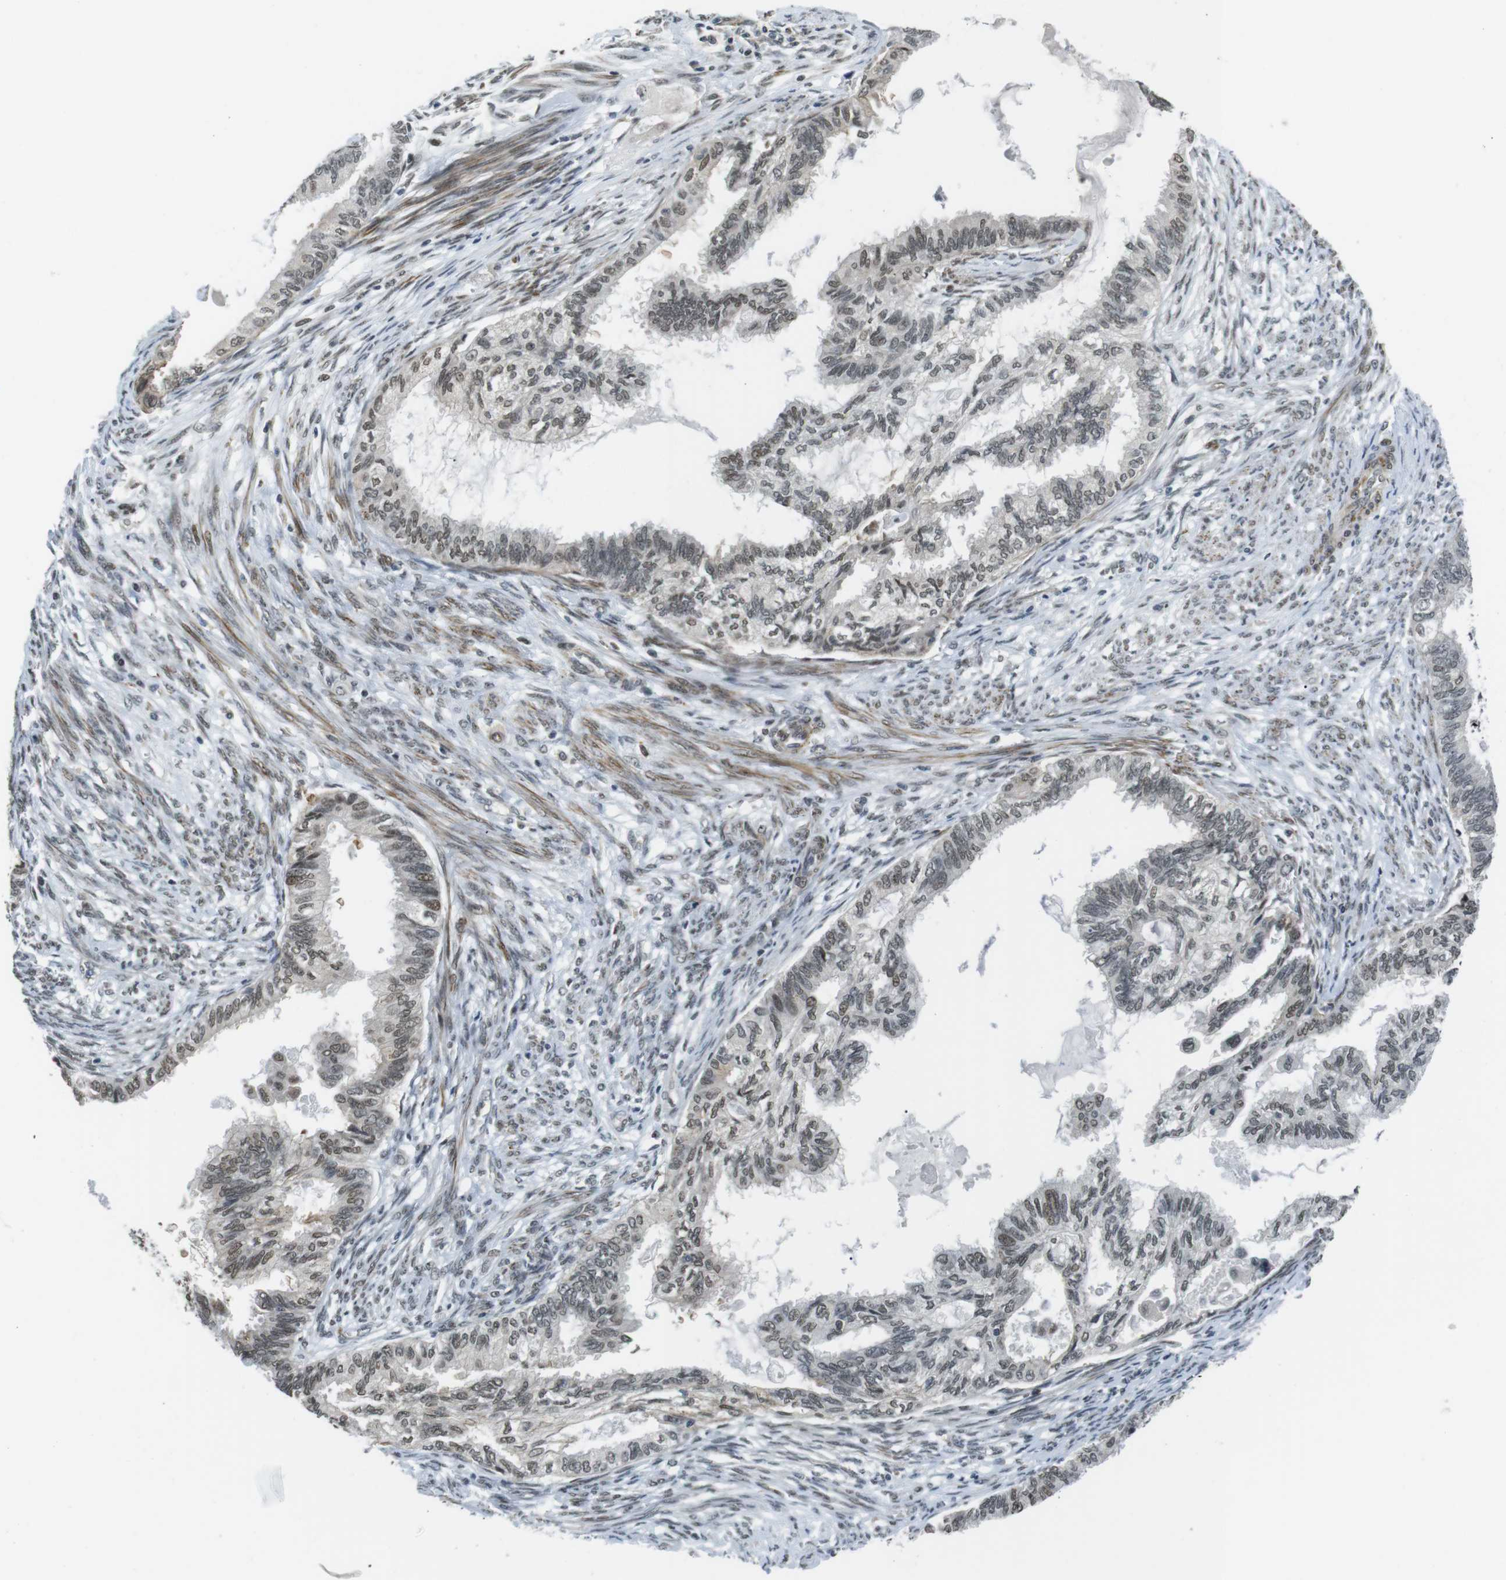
{"staining": {"intensity": "weak", "quantity": "25%-75%", "location": "nuclear"}, "tissue": "cervical cancer", "cell_type": "Tumor cells", "image_type": "cancer", "snomed": [{"axis": "morphology", "description": "Normal tissue, NOS"}, {"axis": "morphology", "description": "Adenocarcinoma, NOS"}, {"axis": "topography", "description": "Cervix"}, {"axis": "topography", "description": "Endometrium"}], "caption": "Cervical cancer (adenocarcinoma) stained for a protein (brown) exhibits weak nuclear positive positivity in approximately 25%-75% of tumor cells.", "gene": "USP7", "patient": {"sex": "female", "age": 86}}